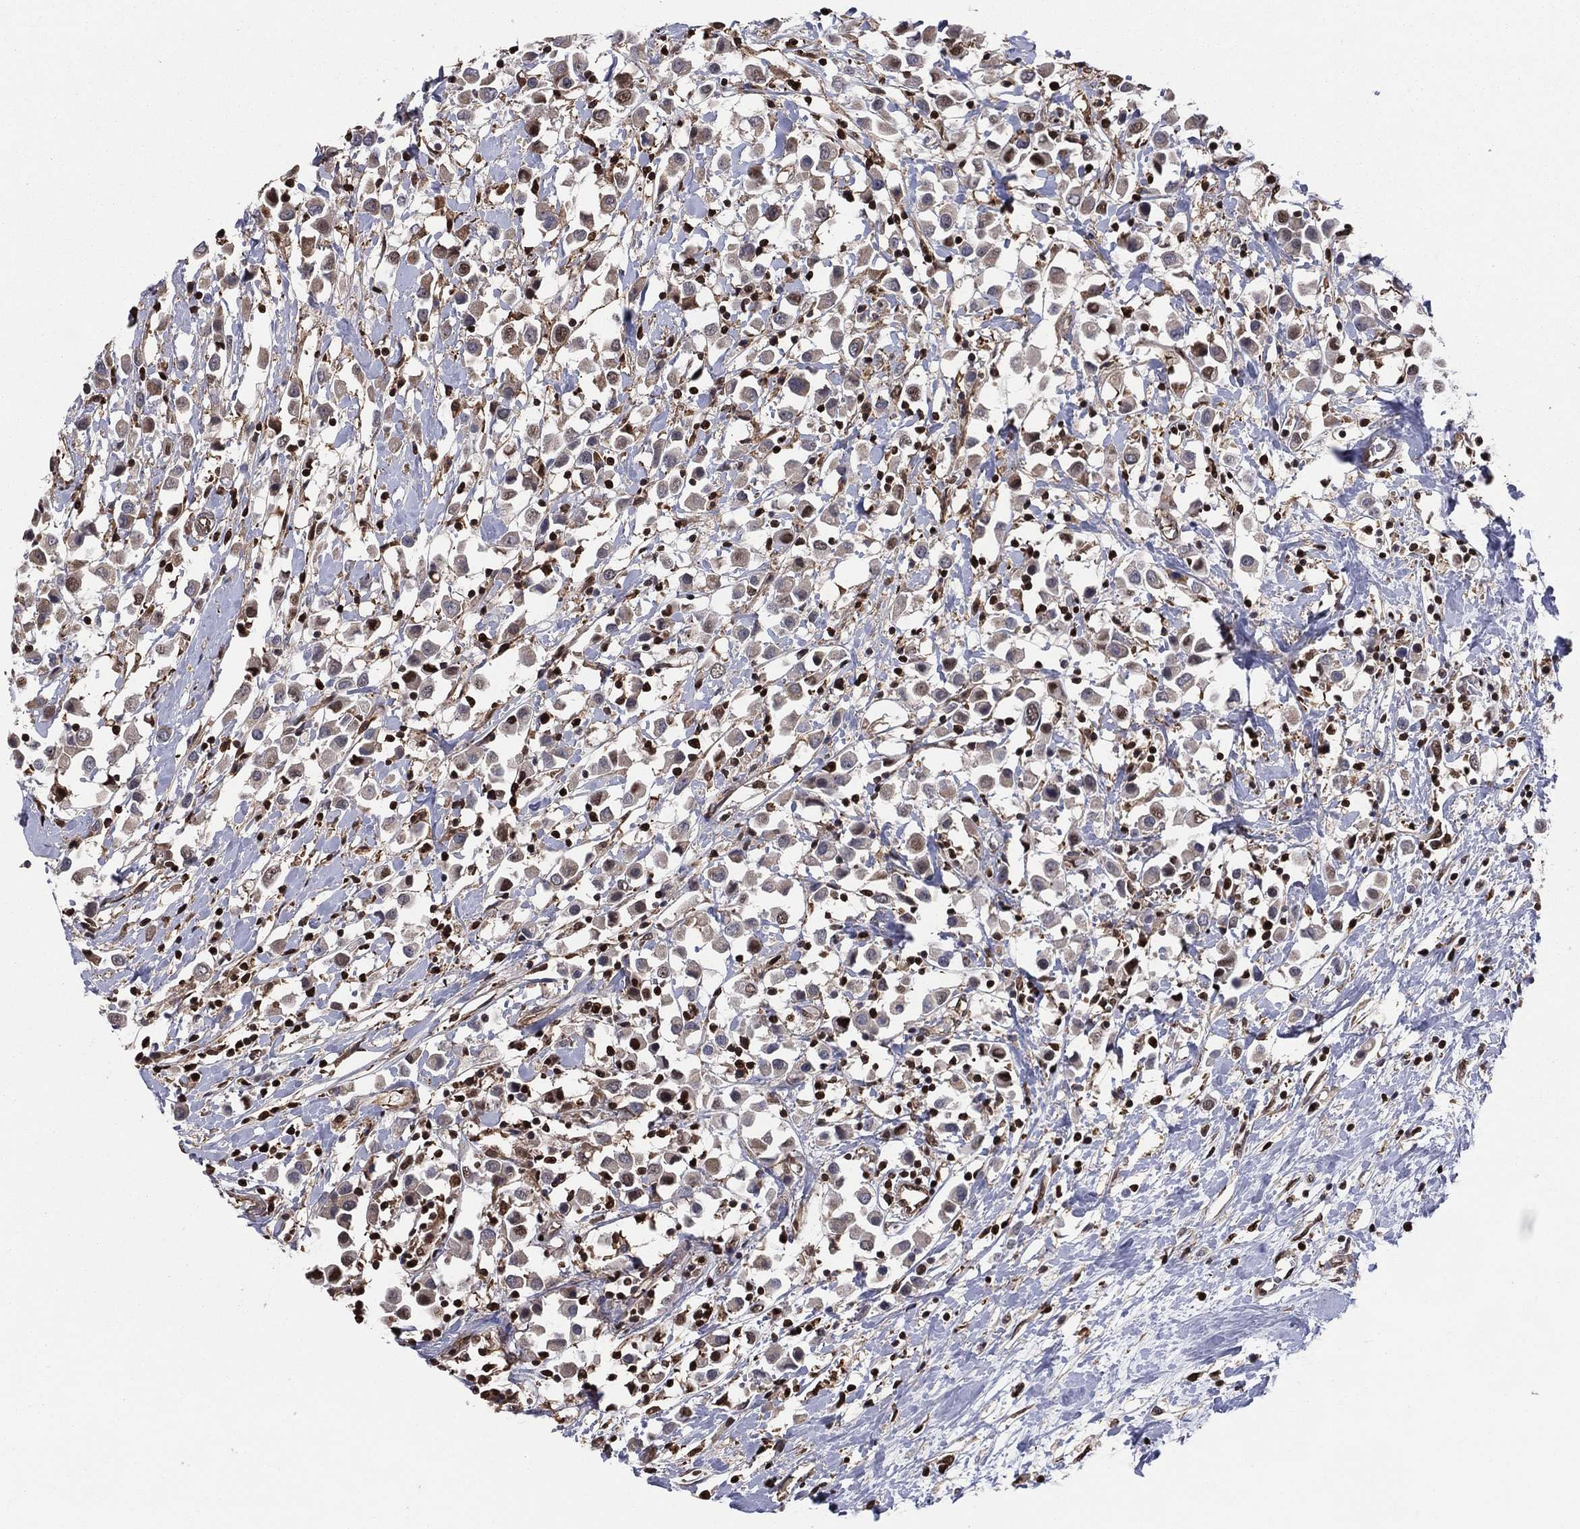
{"staining": {"intensity": "moderate", "quantity": "<25%", "location": "cytoplasmic/membranous"}, "tissue": "breast cancer", "cell_type": "Tumor cells", "image_type": "cancer", "snomed": [{"axis": "morphology", "description": "Duct carcinoma"}, {"axis": "topography", "description": "Breast"}], "caption": "Breast cancer (infiltrating ductal carcinoma) tissue reveals moderate cytoplasmic/membranous positivity in approximately <25% of tumor cells Nuclei are stained in blue.", "gene": "GAPDH", "patient": {"sex": "female", "age": 61}}